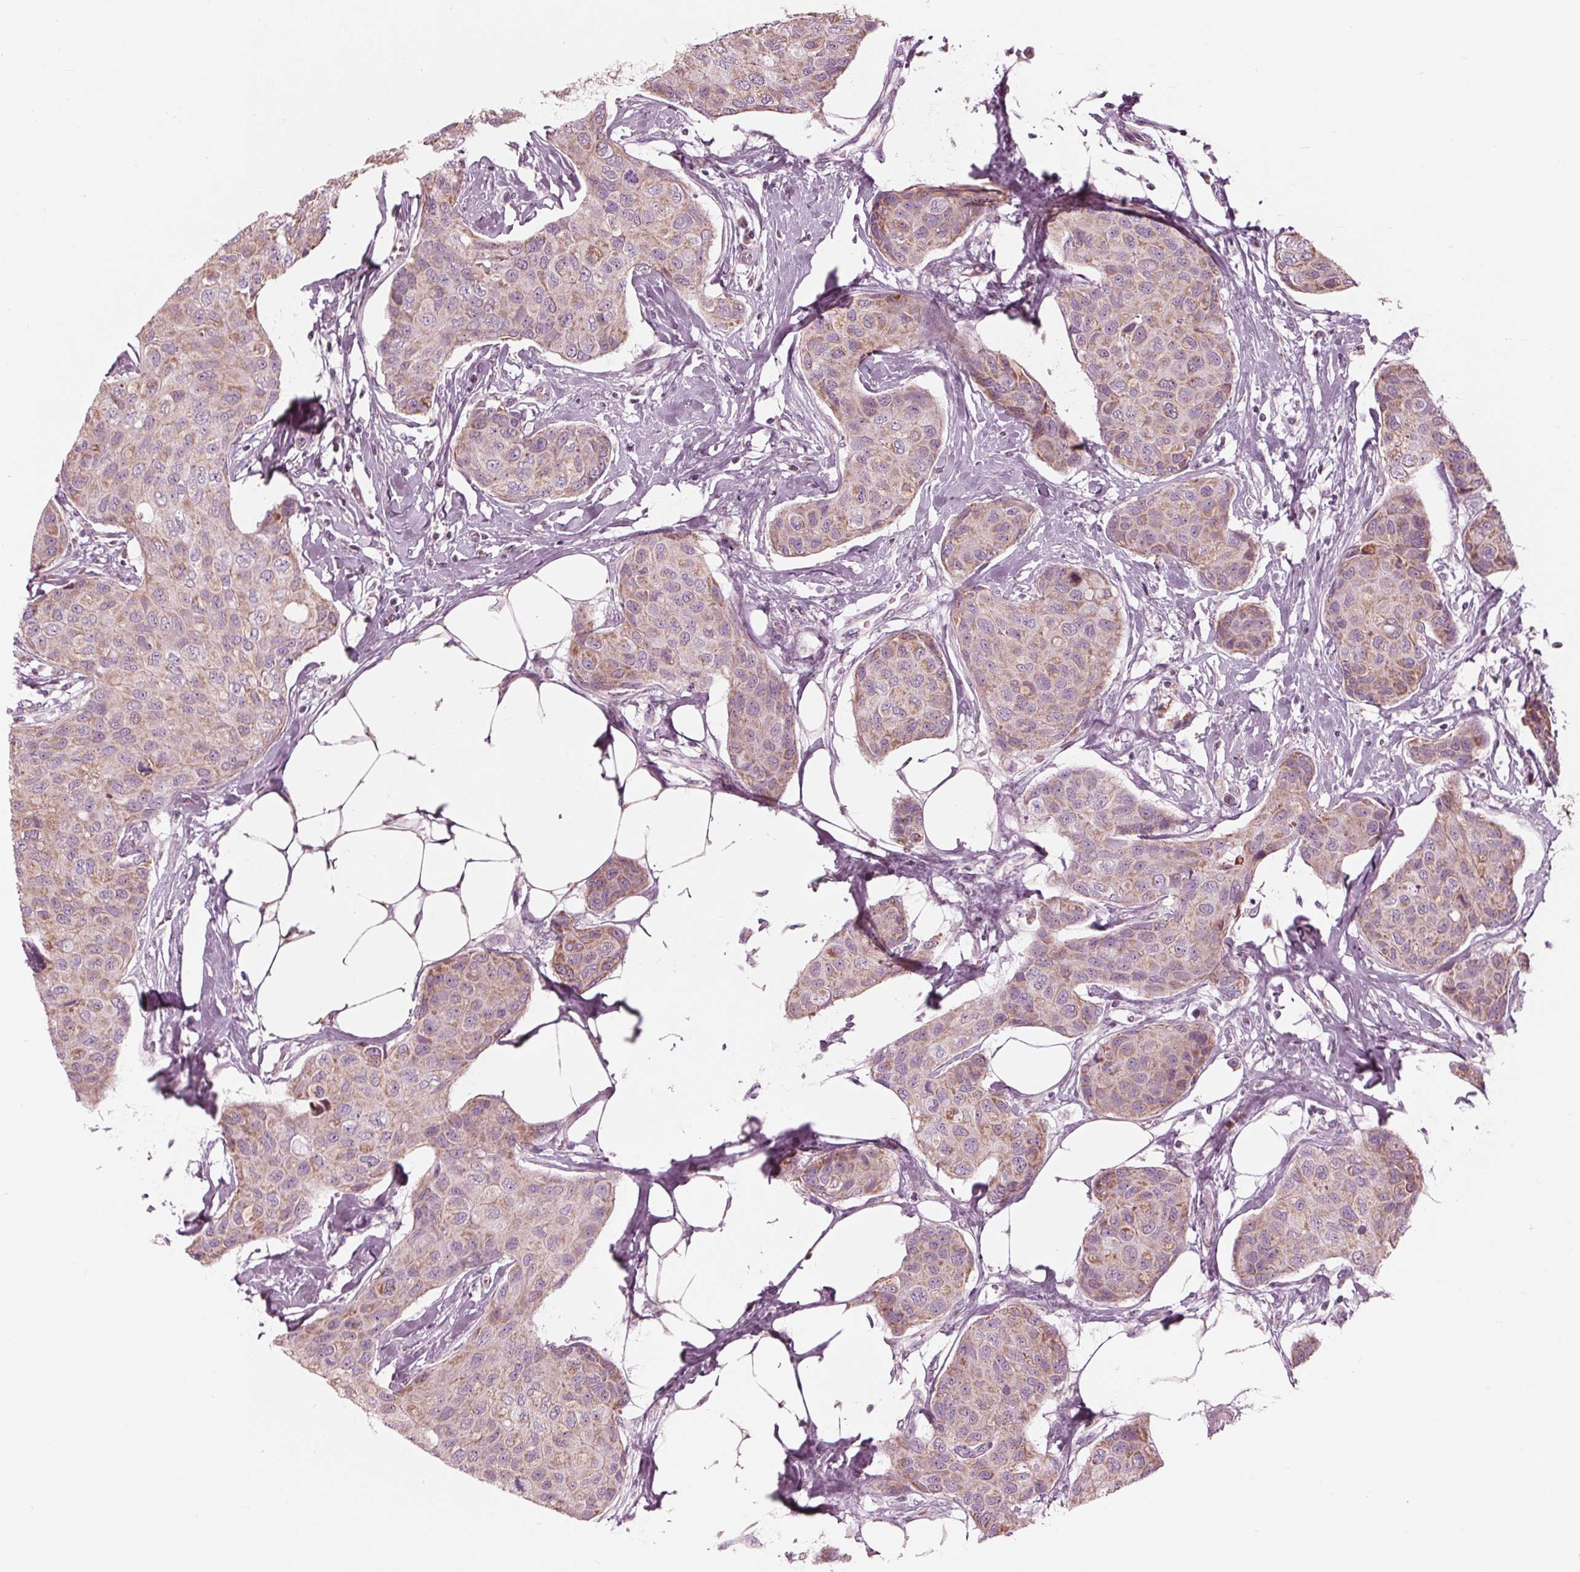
{"staining": {"intensity": "weak", "quantity": ">75%", "location": "cytoplasmic/membranous"}, "tissue": "breast cancer", "cell_type": "Tumor cells", "image_type": "cancer", "snomed": [{"axis": "morphology", "description": "Duct carcinoma"}, {"axis": "topography", "description": "Breast"}], "caption": "Immunohistochemistry micrograph of human breast cancer stained for a protein (brown), which reveals low levels of weak cytoplasmic/membranous staining in about >75% of tumor cells.", "gene": "CLN6", "patient": {"sex": "female", "age": 80}}